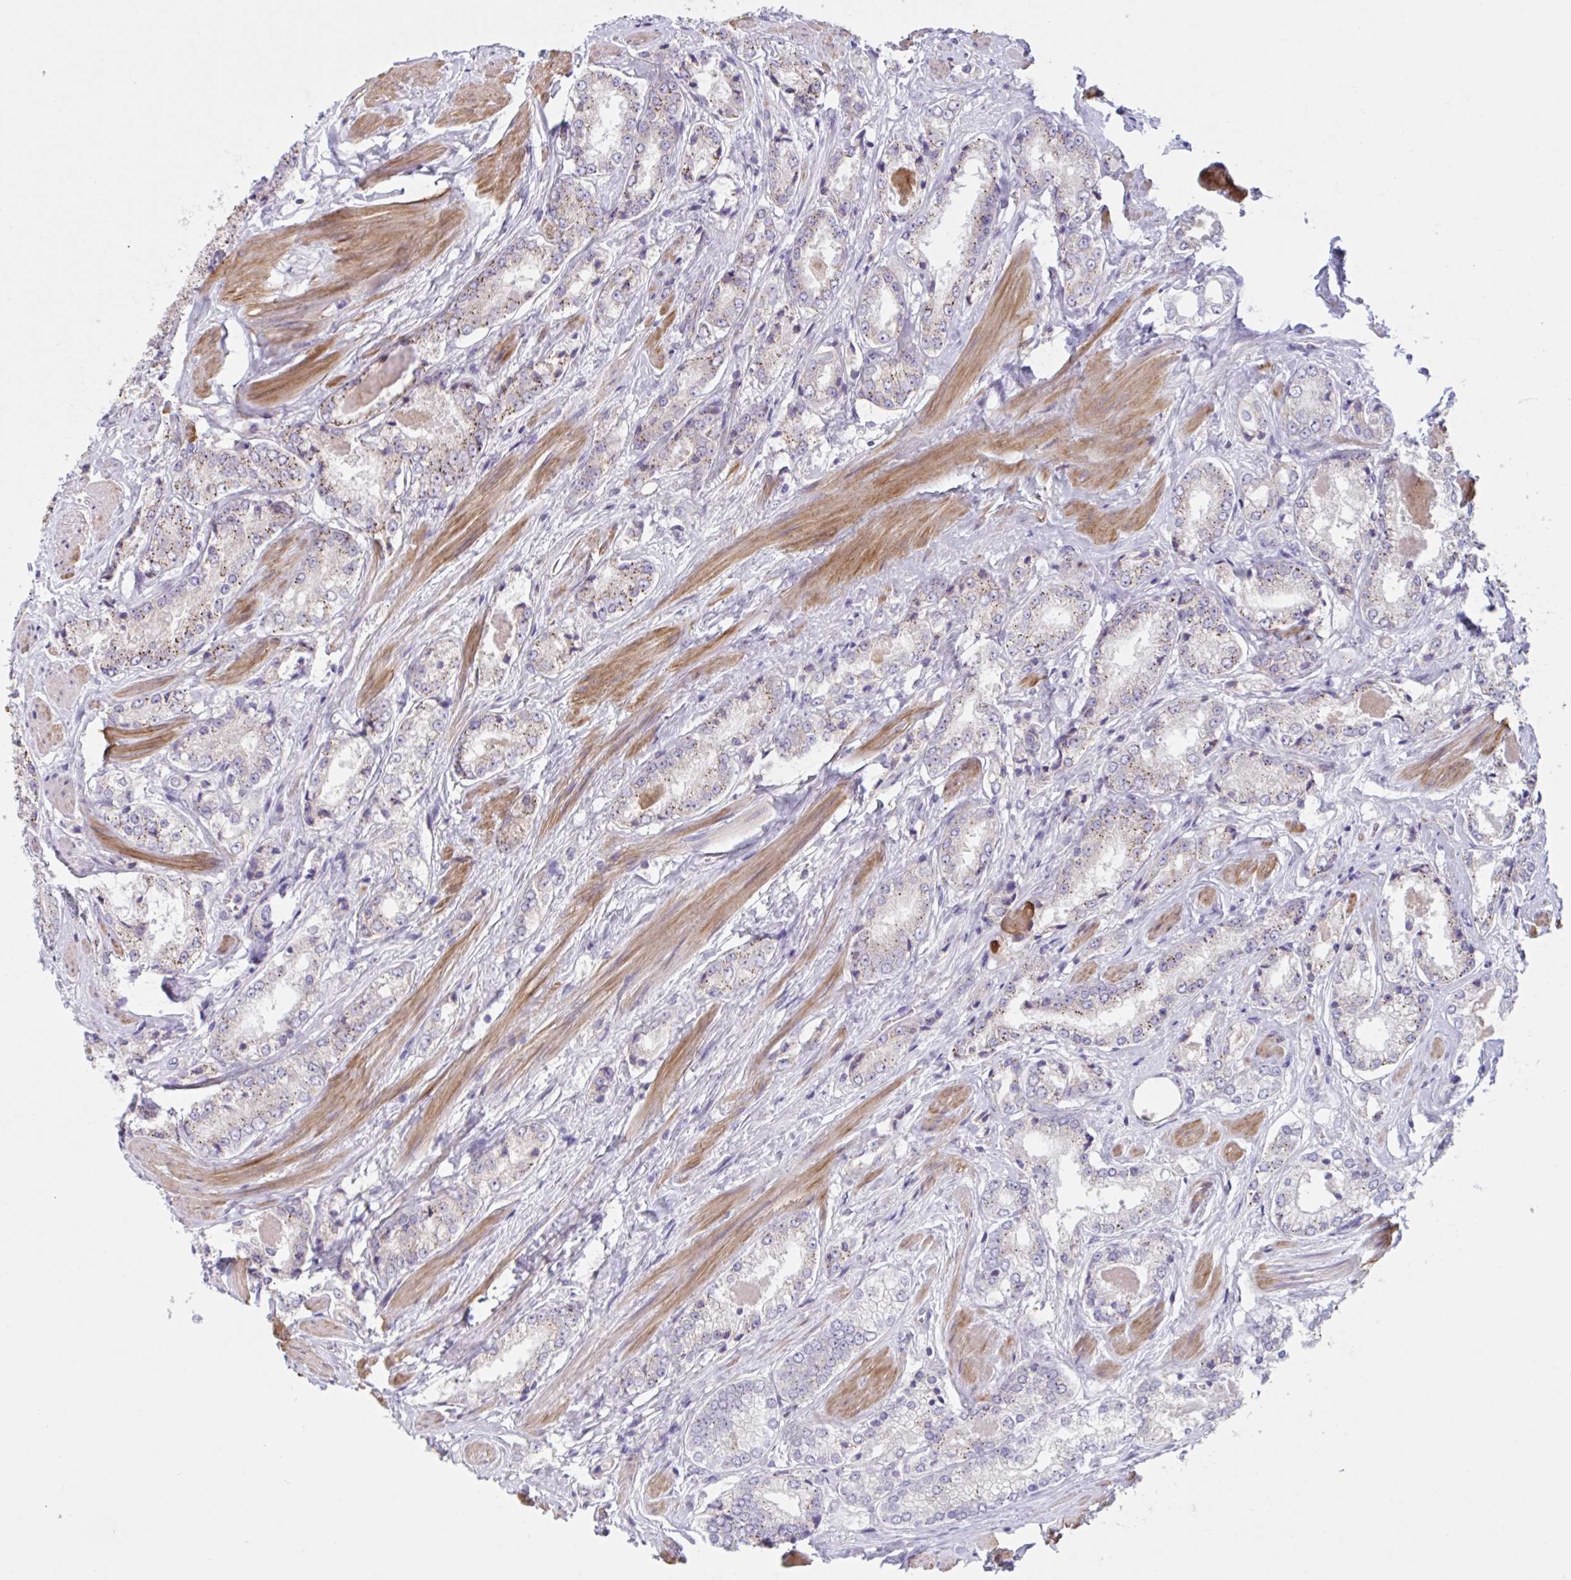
{"staining": {"intensity": "weak", "quantity": "25%-75%", "location": "cytoplasmic/membranous"}, "tissue": "prostate cancer", "cell_type": "Tumor cells", "image_type": "cancer", "snomed": [{"axis": "morphology", "description": "Adenocarcinoma, NOS"}, {"axis": "morphology", "description": "Adenocarcinoma, Low grade"}, {"axis": "topography", "description": "Prostate"}], "caption": "Human prostate cancer (adenocarcinoma) stained for a protein (brown) exhibits weak cytoplasmic/membranous positive expression in about 25%-75% of tumor cells.", "gene": "WNT9B", "patient": {"sex": "male", "age": 68}}